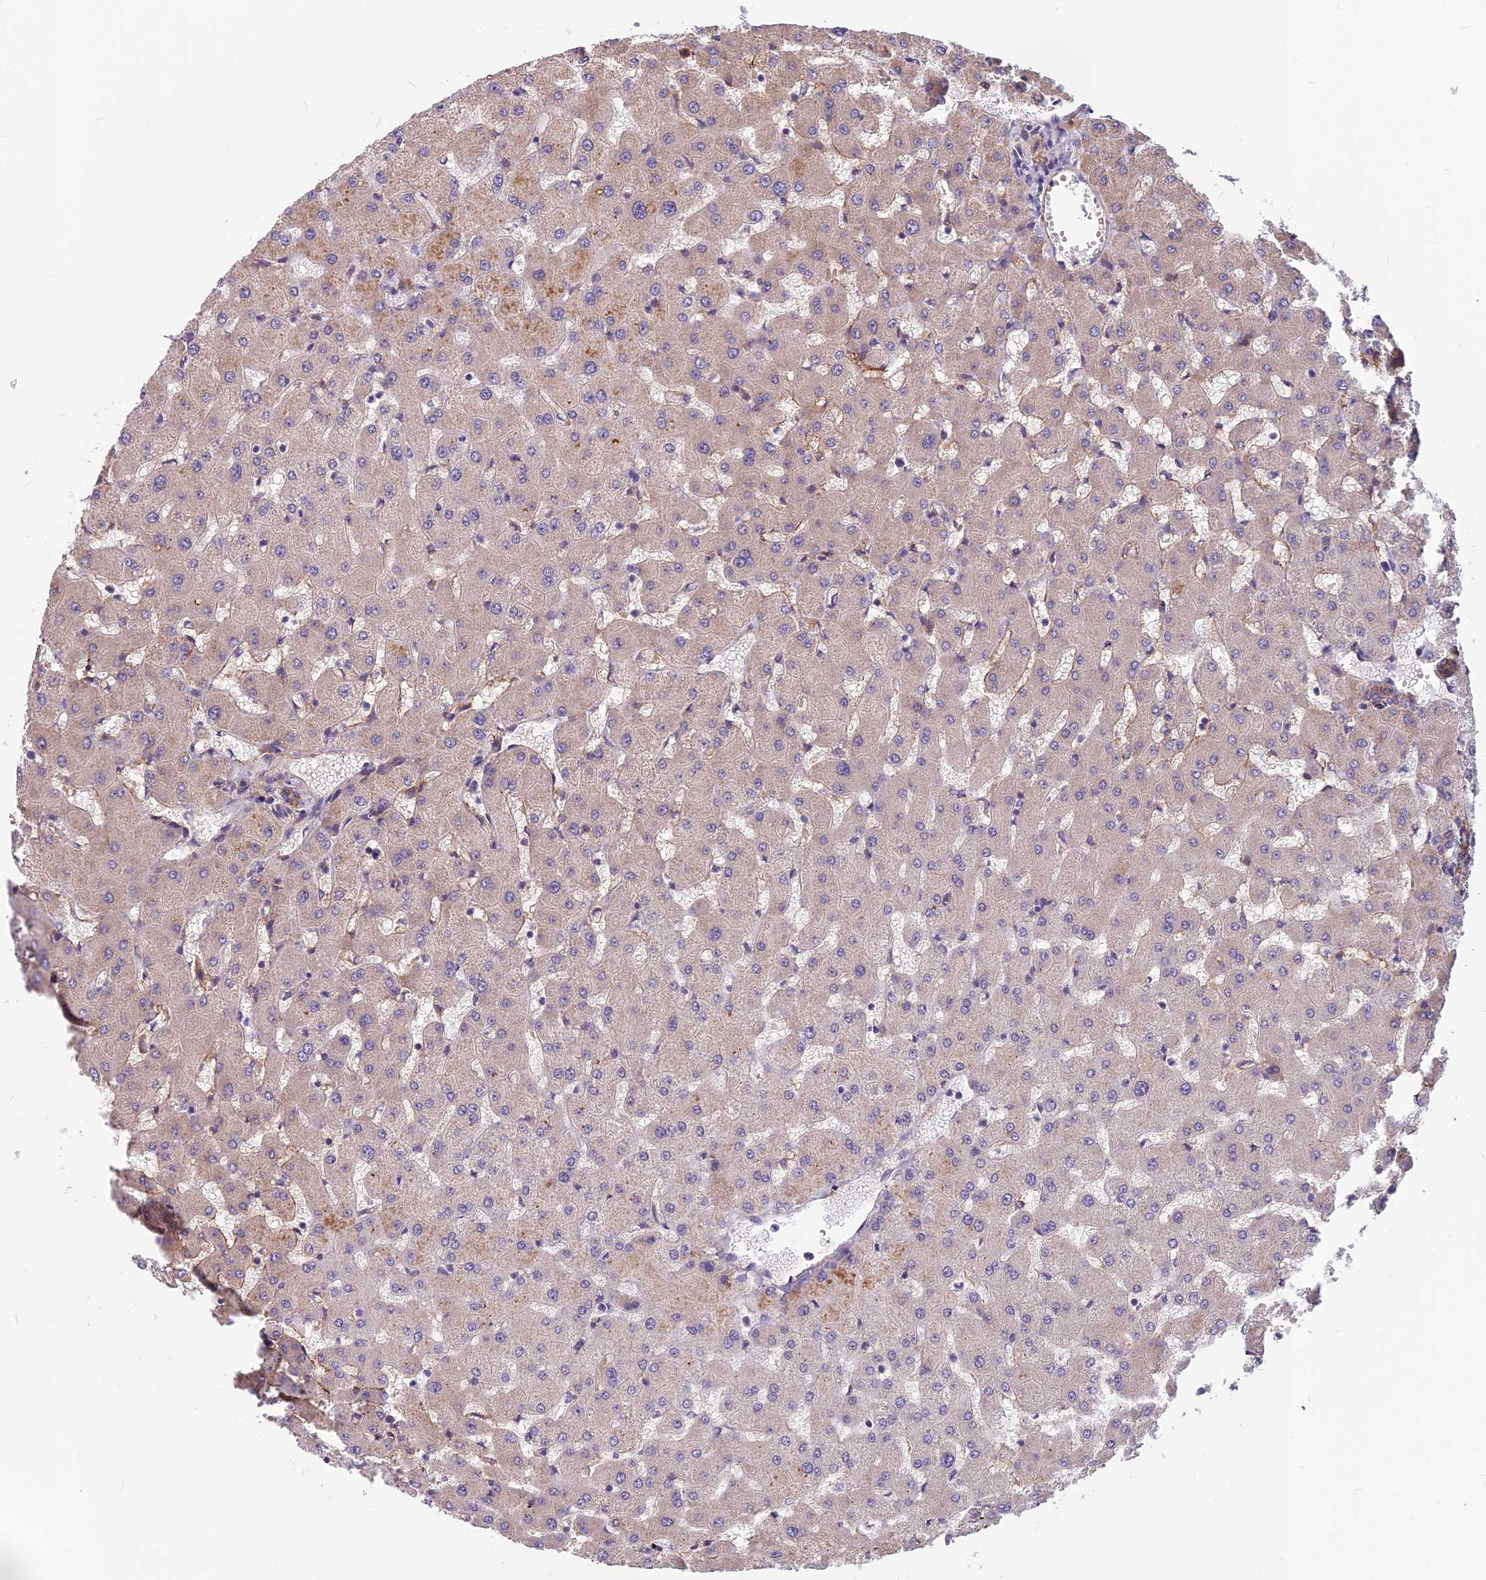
{"staining": {"intensity": "moderate", "quantity": ">75%", "location": "cytoplasmic/membranous"}, "tissue": "liver", "cell_type": "Cholangiocytes", "image_type": "normal", "snomed": [{"axis": "morphology", "description": "Normal tissue, NOS"}, {"axis": "topography", "description": "Liver"}], "caption": "The micrograph displays immunohistochemical staining of benign liver. There is moderate cytoplasmic/membranous expression is seen in about >75% of cholangiocytes. Nuclei are stained in blue.", "gene": "TSPAN15", "patient": {"sex": "female", "age": 63}}